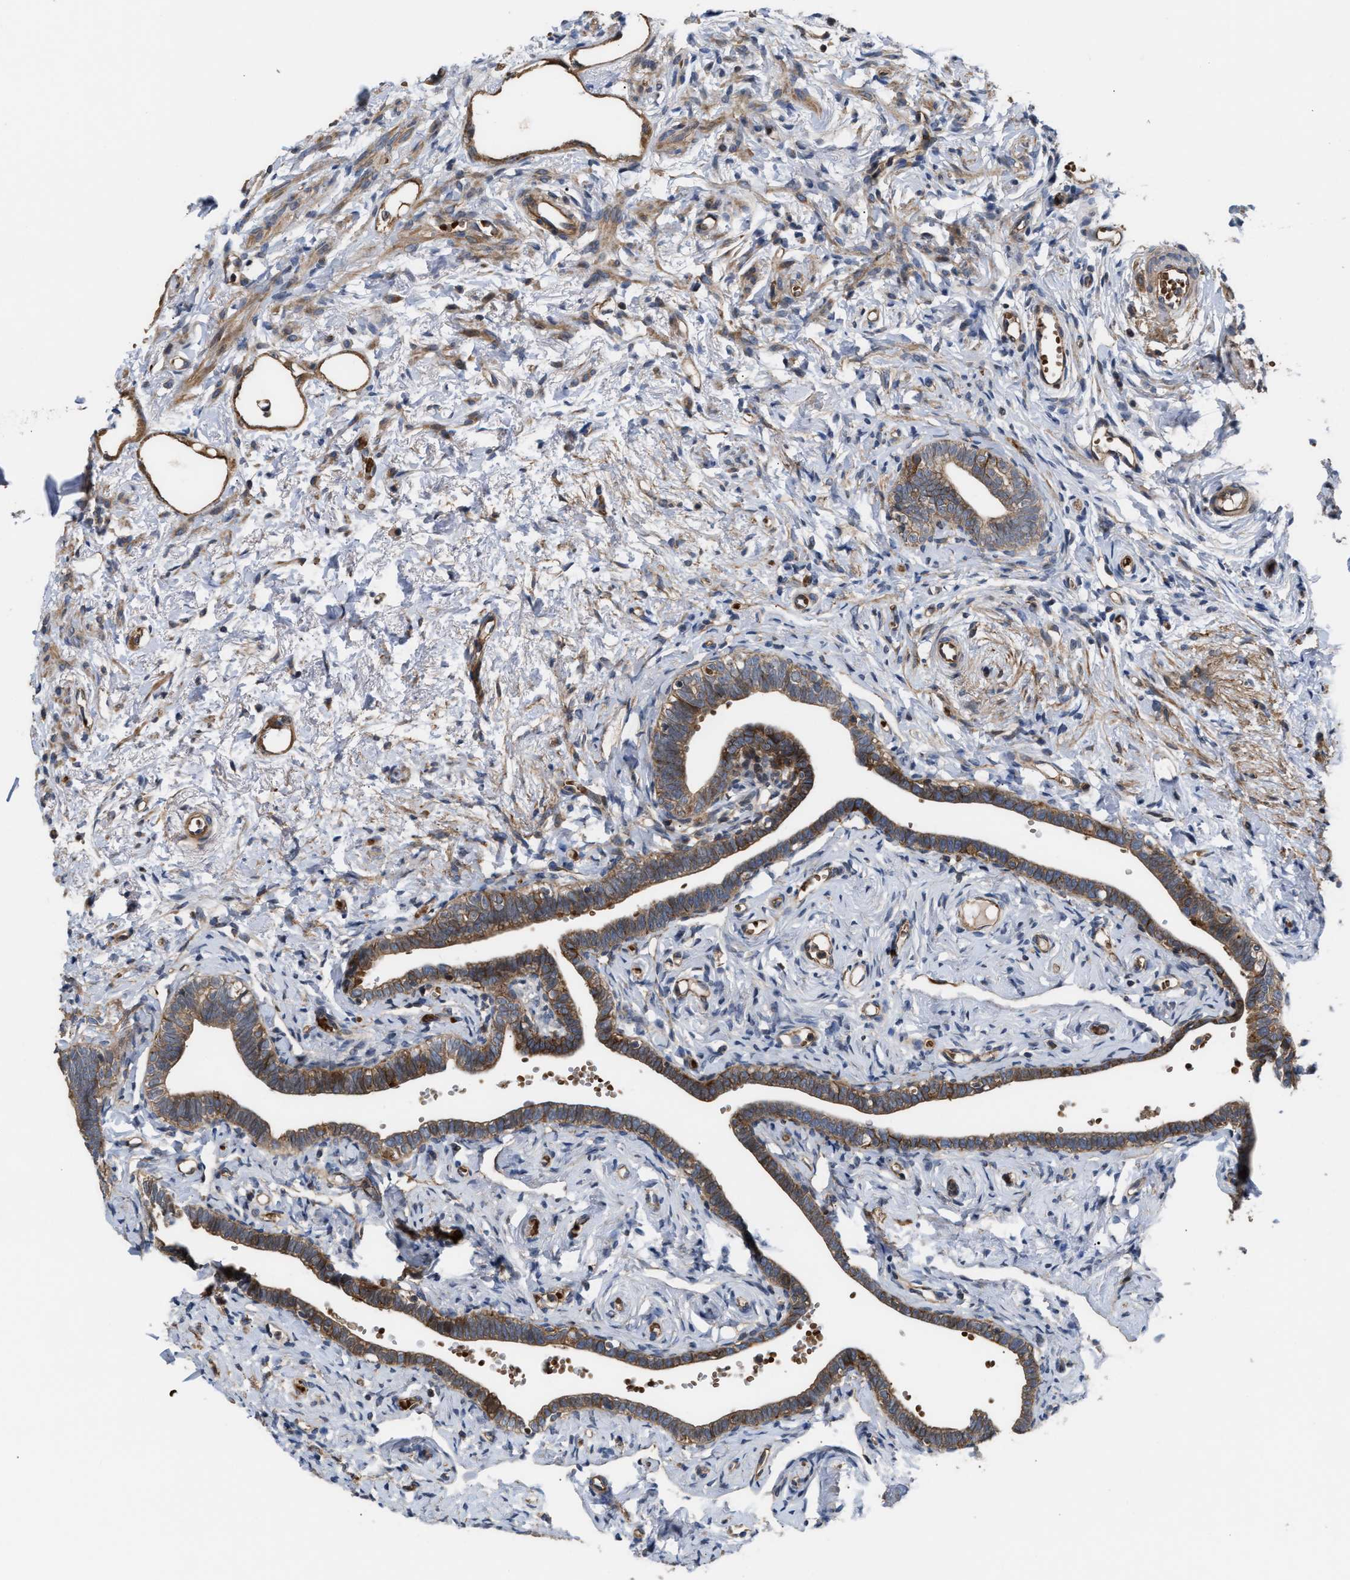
{"staining": {"intensity": "strong", "quantity": "25%-75%", "location": "cytoplasmic/membranous"}, "tissue": "fallopian tube", "cell_type": "Glandular cells", "image_type": "normal", "snomed": [{"axis": "morphology", "description": "Normal tissue, NOS"}, {"axis": "topography", "description": "Fallopian tube"}], "caption": "Immunohistochemical staining of normal human fallopian tube demonstrates strong cytoplasmic/membranous protein positivity in about 25%-75% of glandular cells.", "gene": "STAU1", "patient": {"sex": "female", "age": 71}}